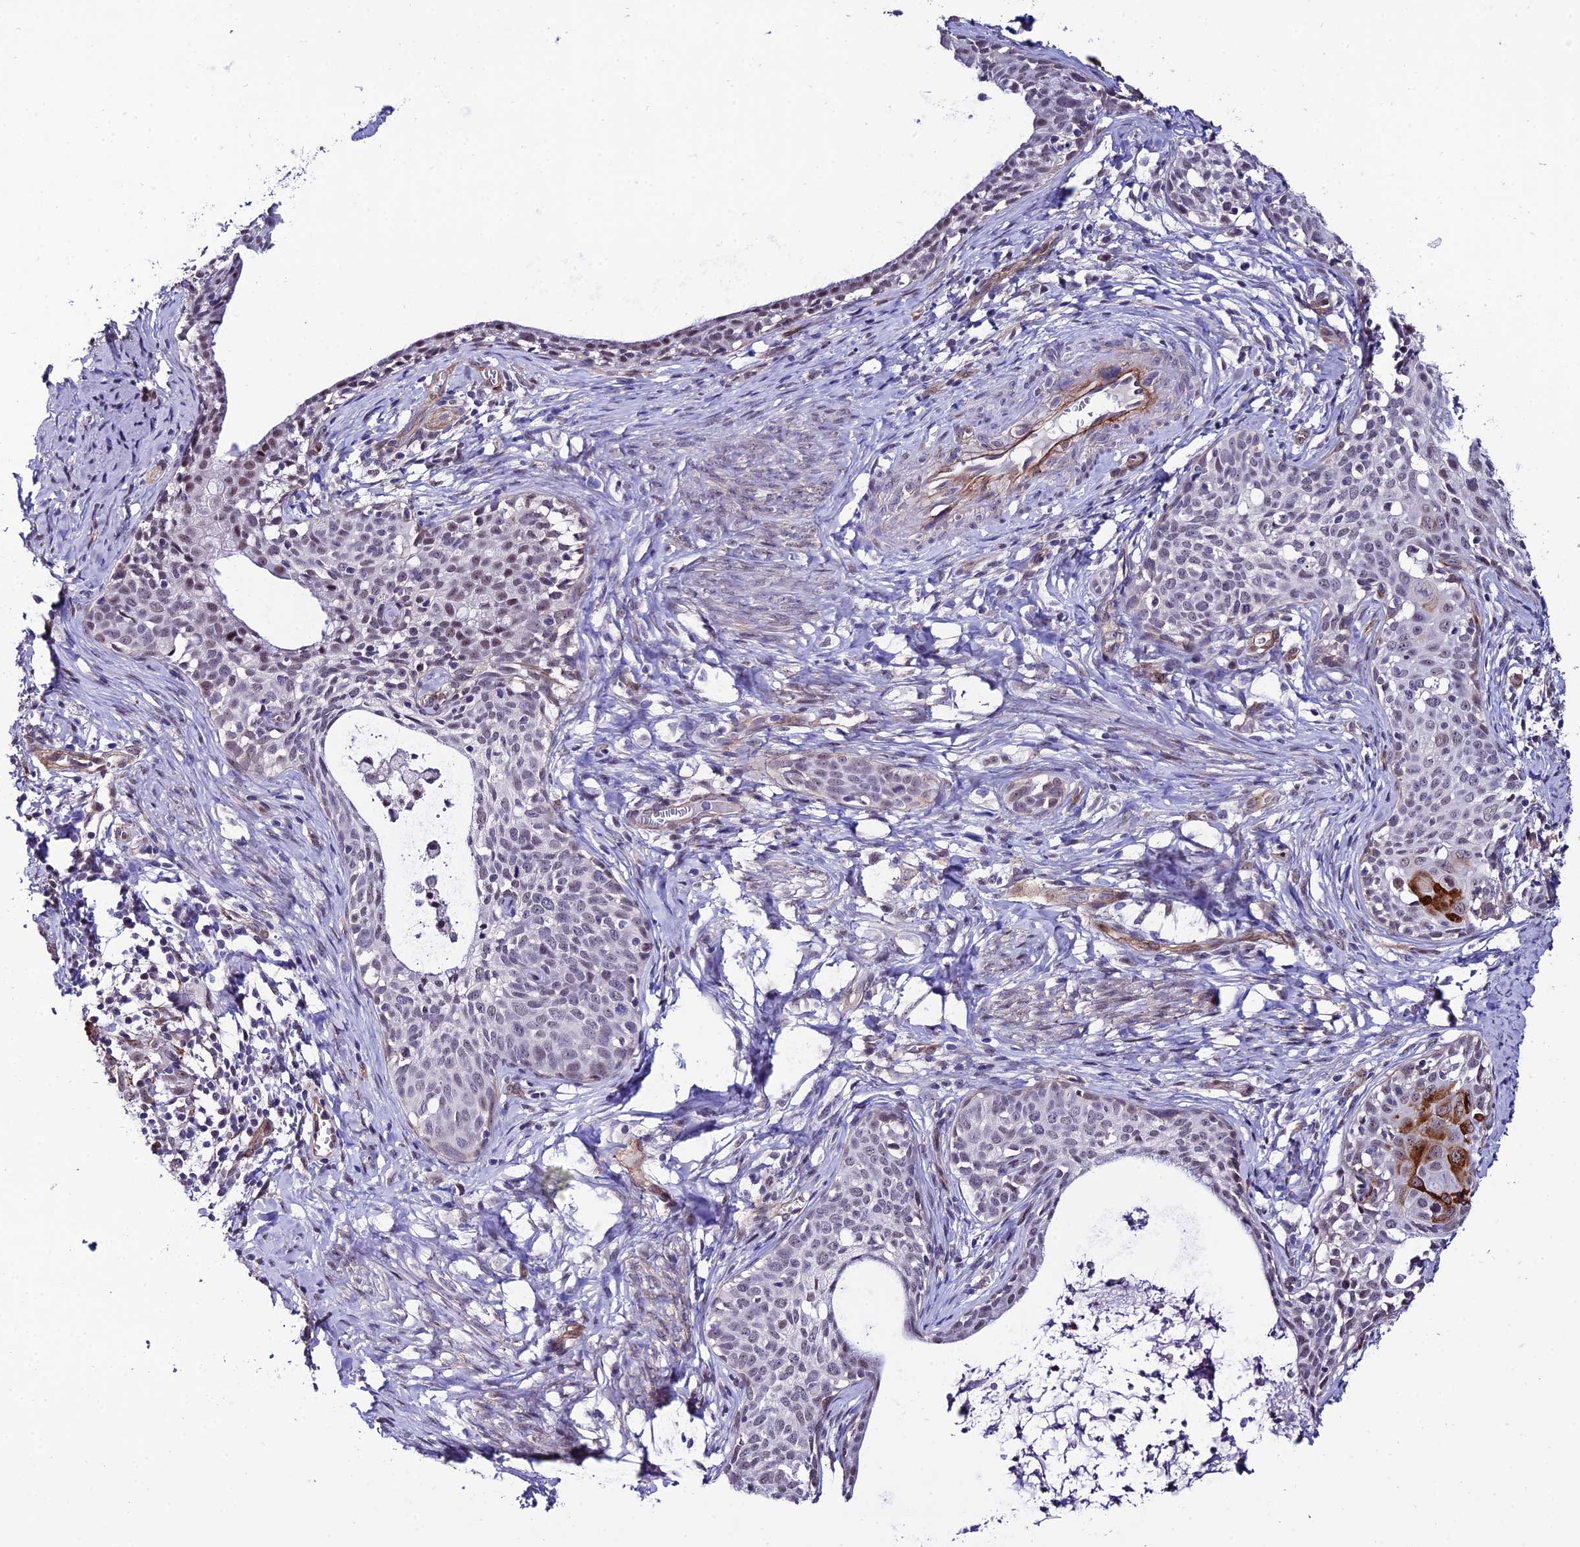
{"staining": {"intensity": "weak", "quantity": "<25%", "location": "nuclear"}, "tissue": "cervical cancer", "cell_type": "Tumor cells", "image_type": "cancer", "snomed": [{"axis": "morphology", "description": "Squamous cell carcinoma, NOS"}, {"axis": "topography", "description": "Cervix"}], "caption": "This image is of cervical cancer (squamous cell carcinoma) stained with IHC to label a protein in brown with the nuclei are counter-stained blue. There is no expression in tumor cells. (Brightfield microscopy of DAB immunohistochemistry at high magnification).", "gene": "SYT15", "patient": {"sex": "female", "age": 52}}